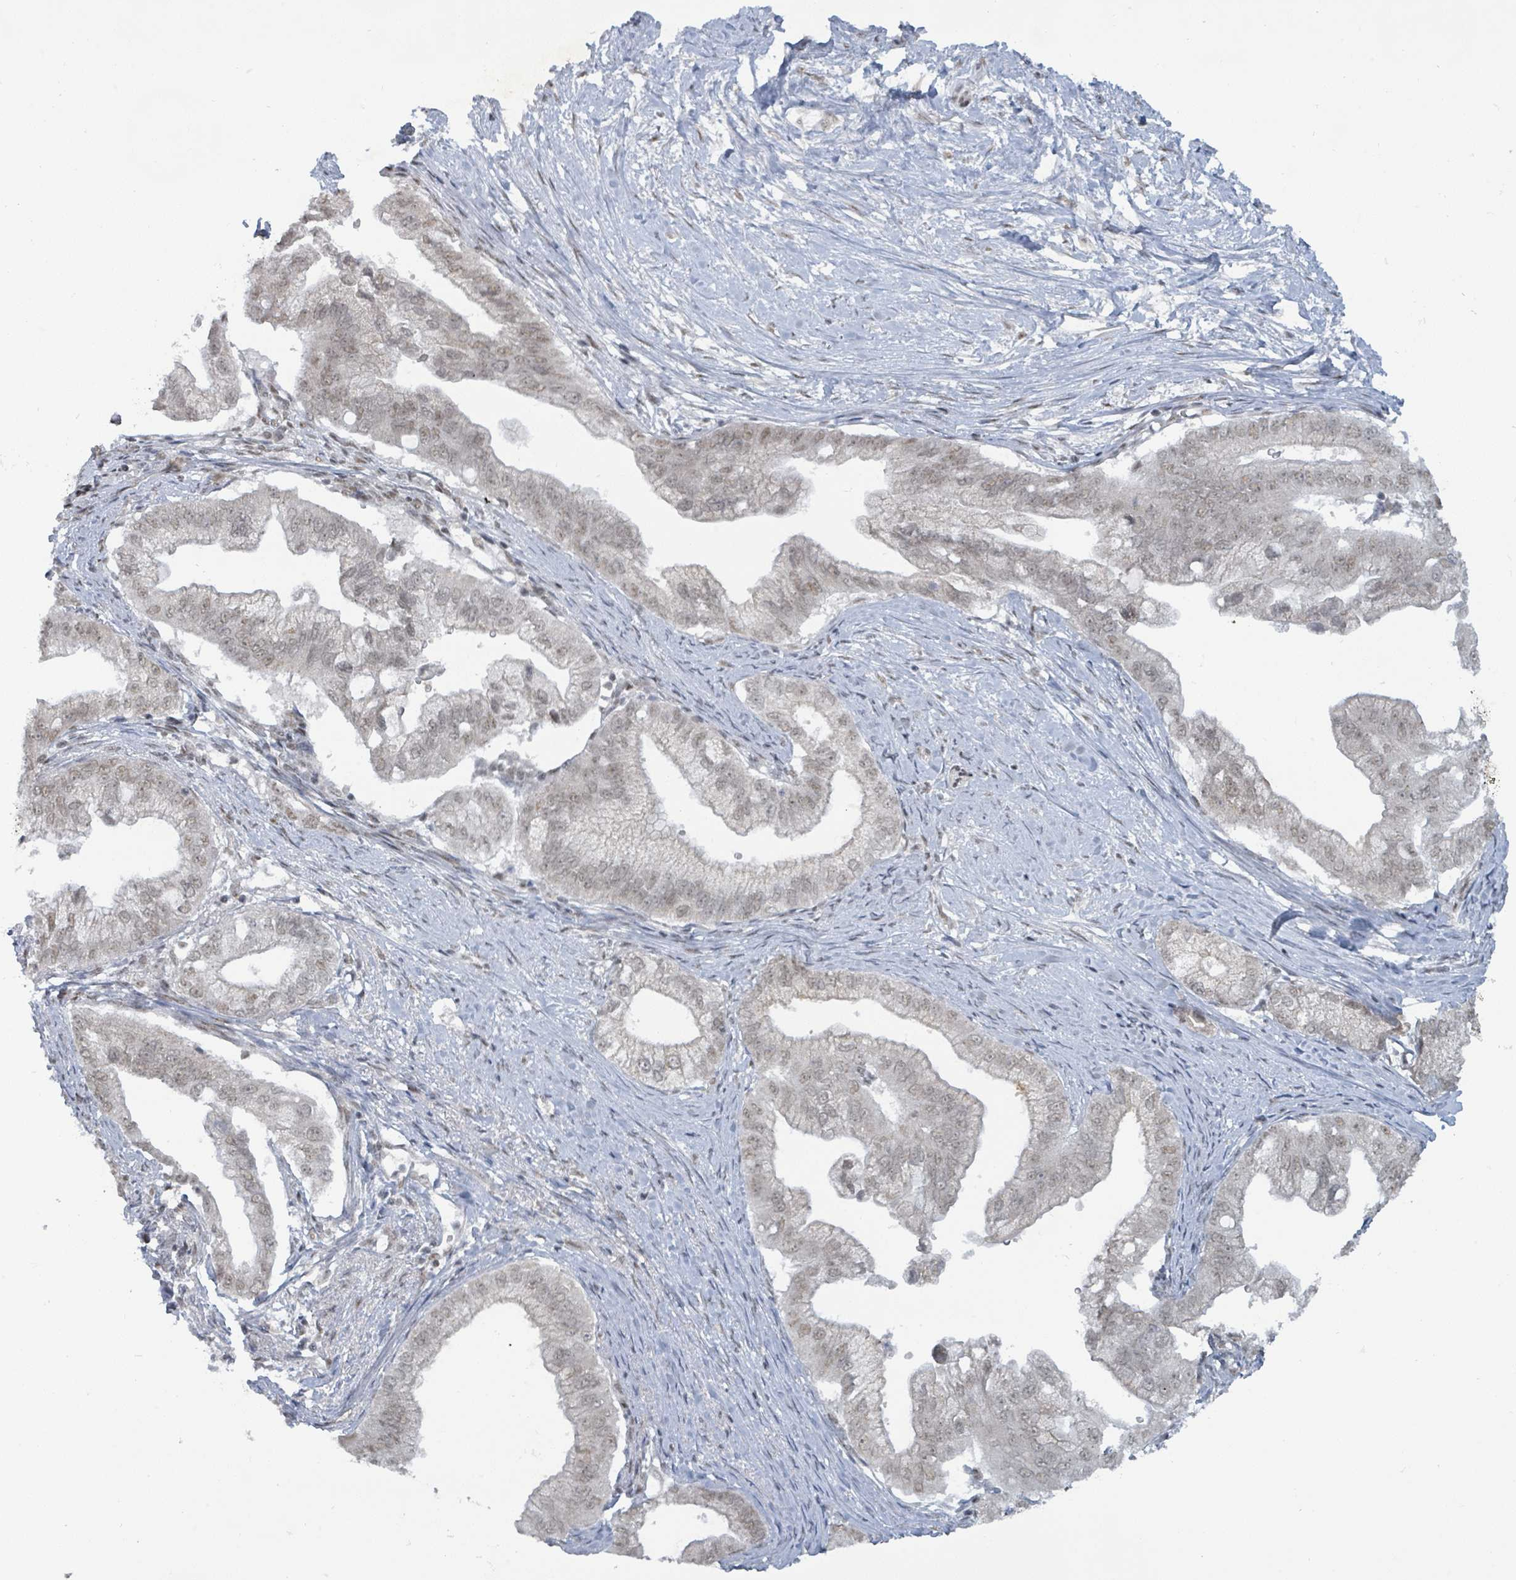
{"staining": {"intensity": "weak", "quantity": "25%-75%", "location": "nuclear"}, "tissue": "pancreatic cancer", "cell_type": "Tumor cells", "image_type": "cancer", "snomed": [{"axis": "morphology", "description": "Adenocarcinoma, NOS"}, {"axis": "topography", "description": "Pancreas"}], "caption": "Weak nuclear expression is seen in approximately 25%-75% of tumor cells in pancreatic adenocarcinoma. (Brightfield microscopy of DAB IHC at high magnification).", "gene": "BANP", "patient": {"sex": "male", "age": 70}}